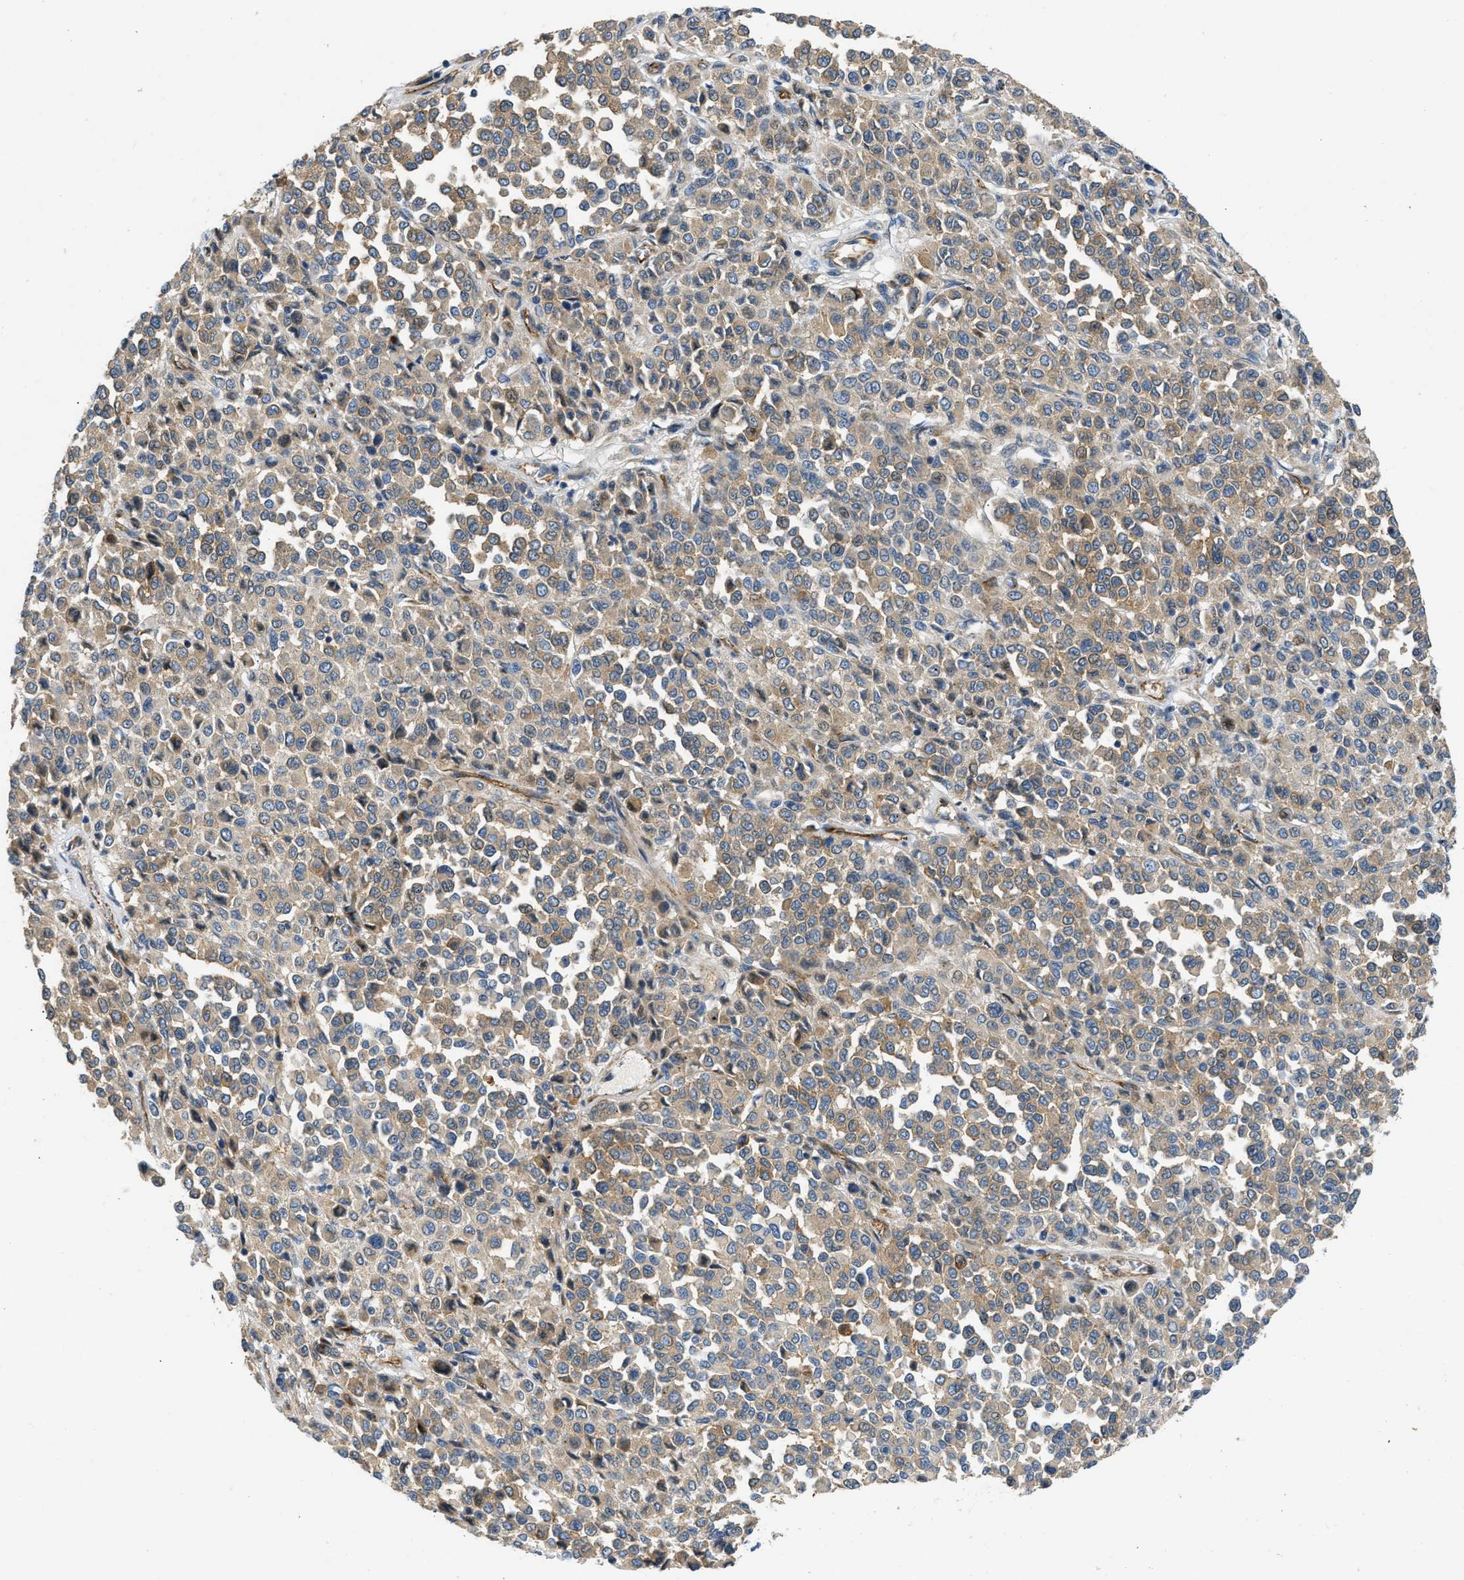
{"staining": {"intensity": "strong", "quantity": ">75%", "location": "cytoplasmic/membranous"}, "tissue": "melanoma", "cell_type": "Tumor cells", "image_type": "cancer", "snomed": [{"axis": "morphology", "description": "Malignant melanoma, Metastatic site"}, {"axis": "topography", "description": "Pancreas"}], "caption": "Malignant melanoma (metastatic site) tissue demonstrates strong cytoplasmic/membranous staining in approximately >75% of tumor cells", "gene": "ULK4", "patient": {"sex": "female", "age": 30}}